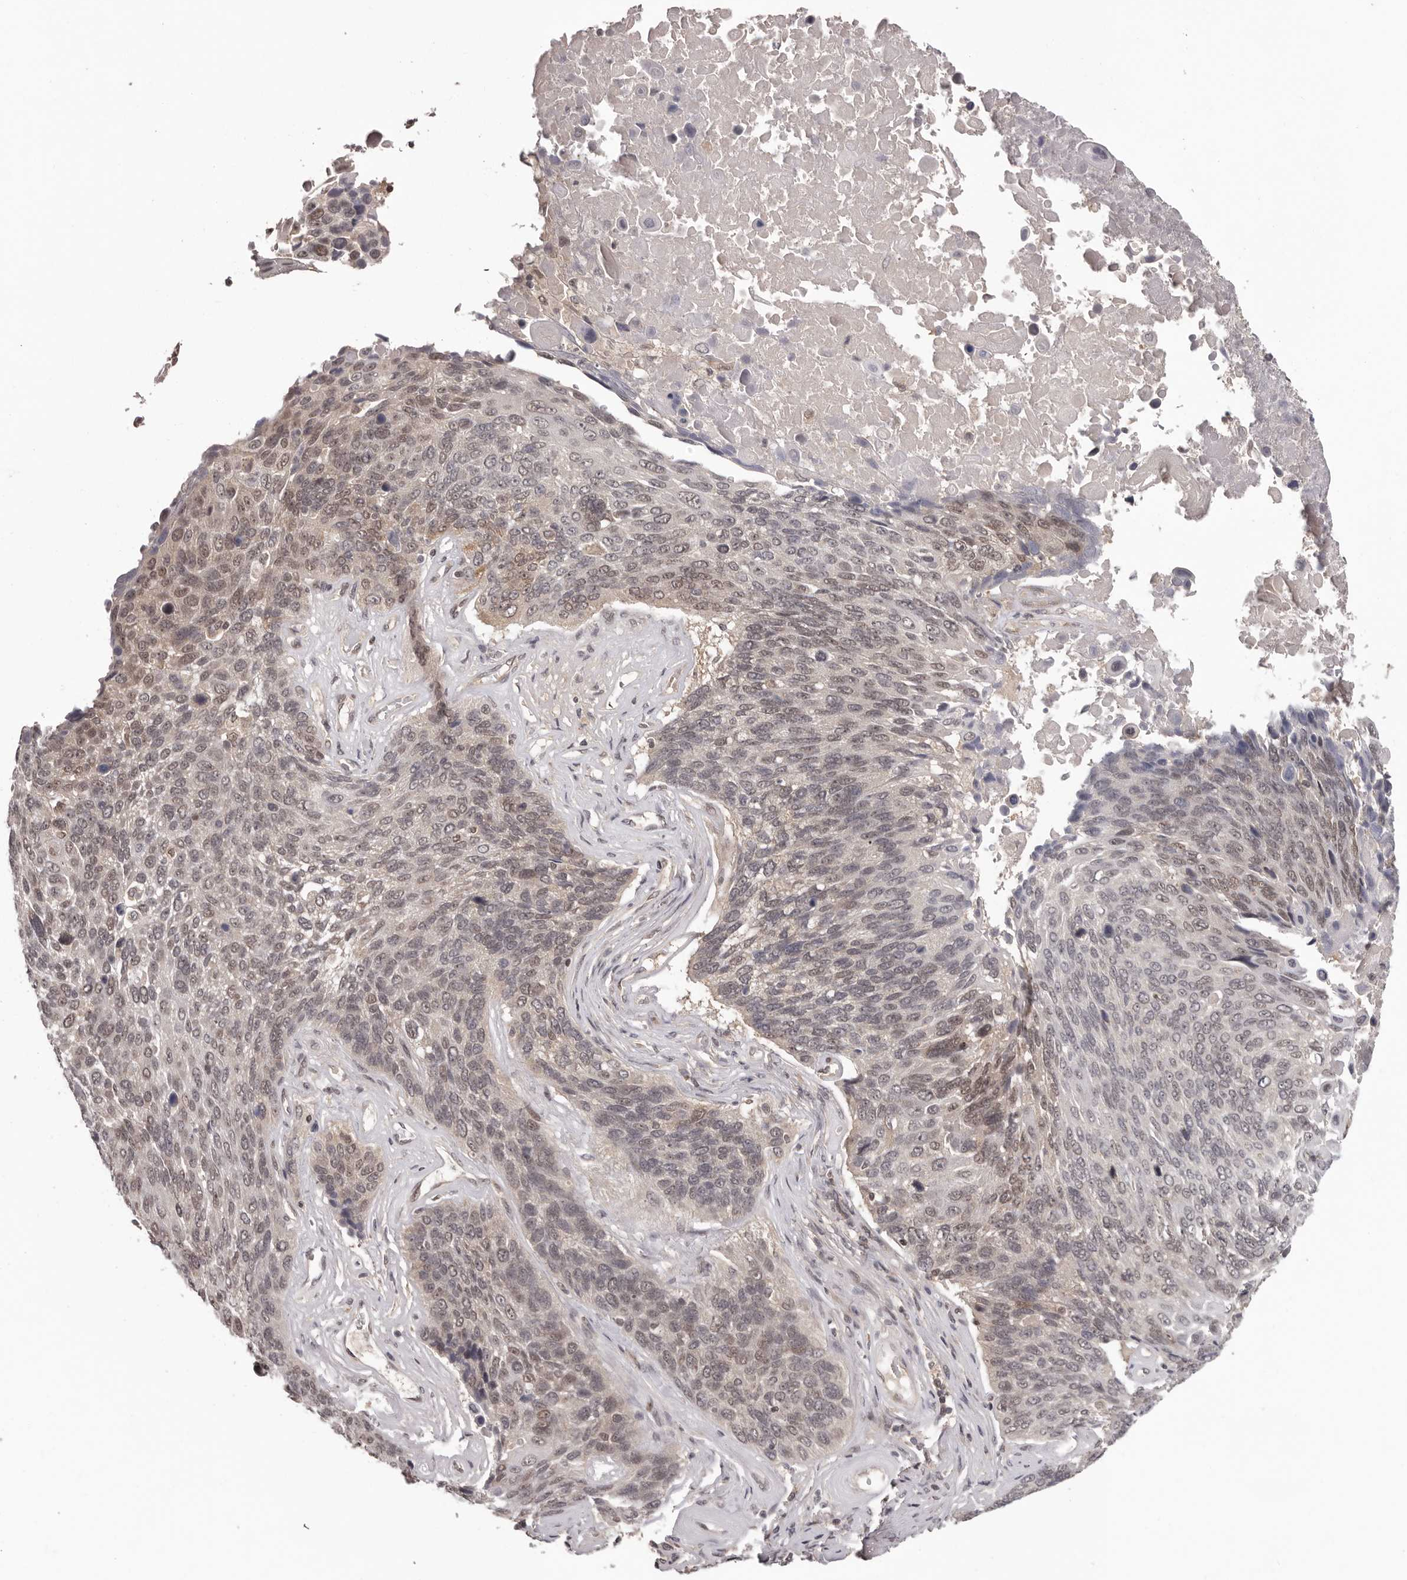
{"staining": {"intensity": "weak", "quantity": "<25%", "location": "nuclear"}, "tissue": "lung cancer", "cell_type": "Tumor cells", "image_type": "cancer", "snomed": [{"axis": "morphology", "description": "Squamous cell carcinoma, NOS"}, {"axis": "topography", "description": "Lung"}], "caption": "This is an immunohistochemistry photomicrograph of lung cancer. There is no expression in tumor cells.", "gene": "TBX5", "patient": {"sex": "male", "age": 66}}